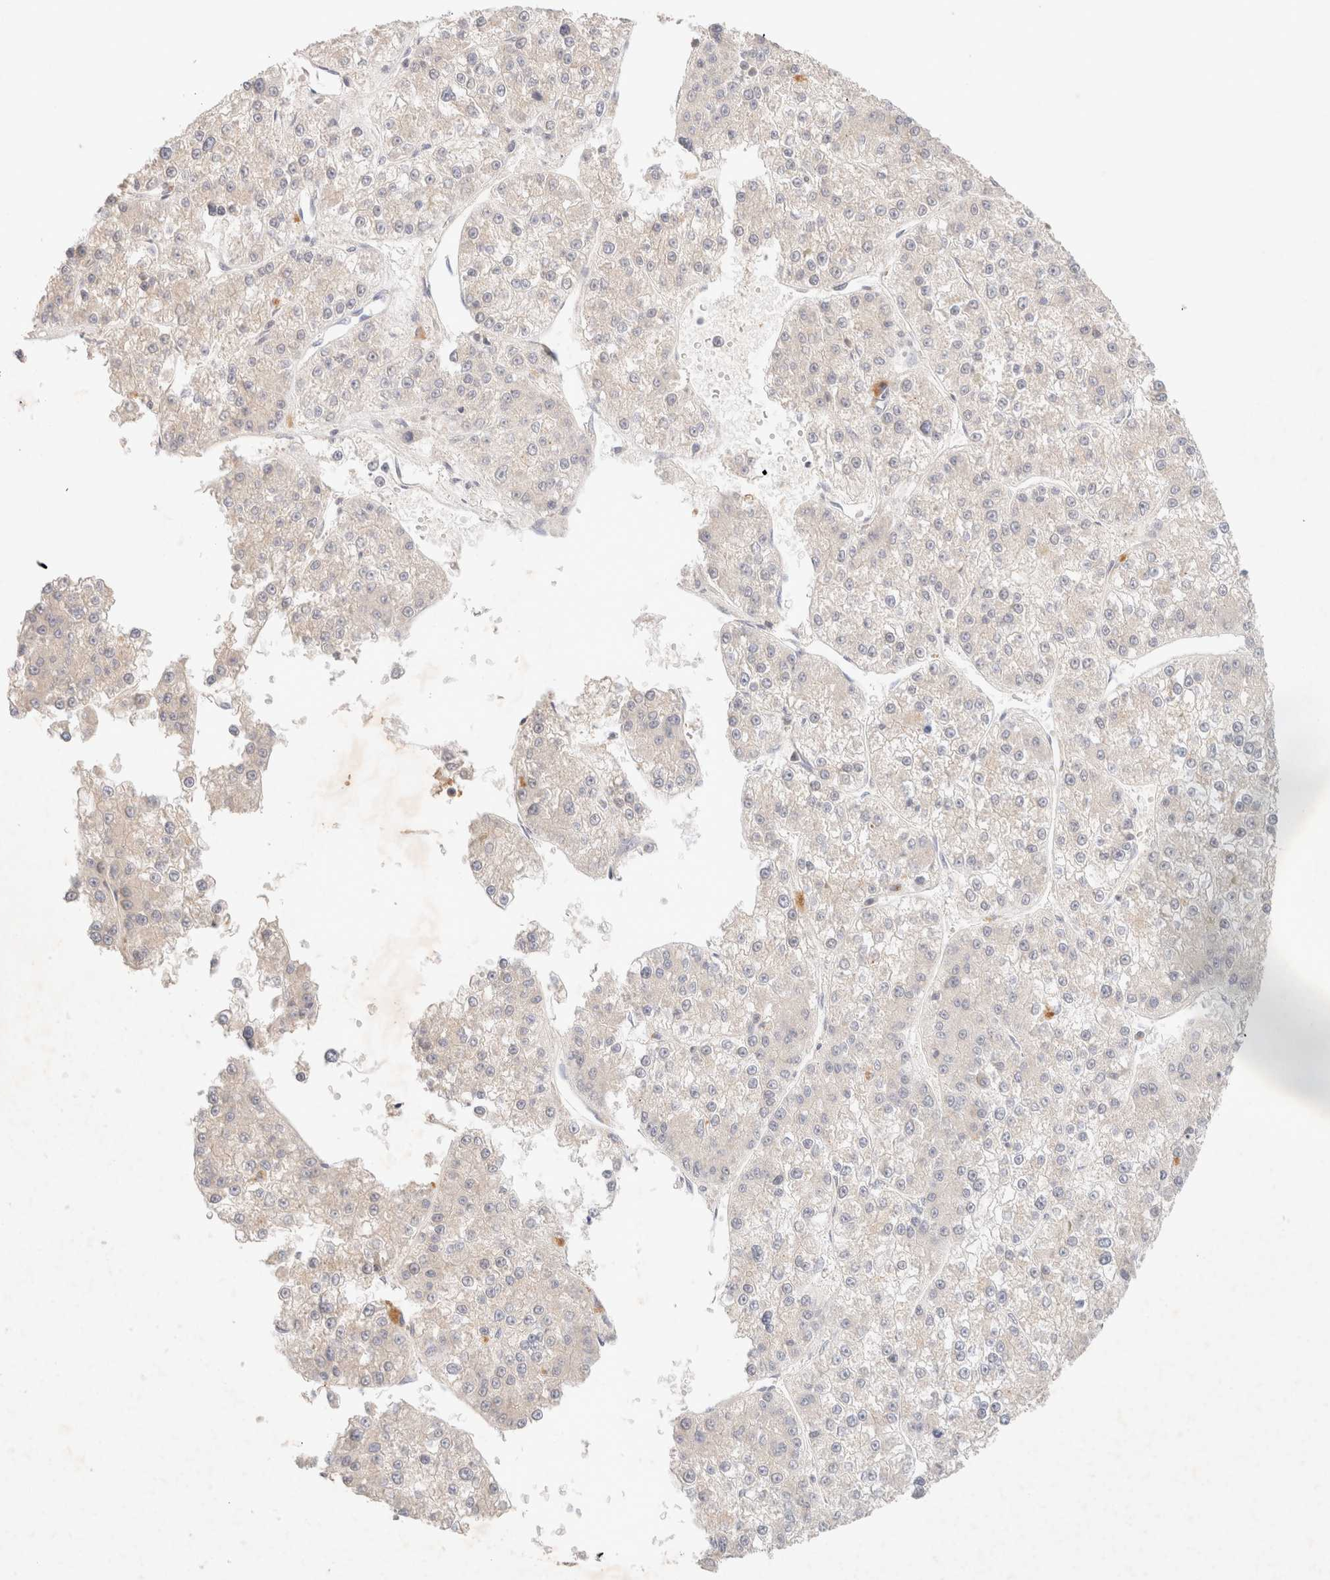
{"staining": {"intensity": "negative", "quantity": "none", "location": "none"}, "tissue": "liver cancer", "cell_type": "Tumor cells", "image_type": "cancer", "snomed": [{"axis": "morphology", "description": "Carcinoma, Hepatocellular, NOS"}, {"axis": "topography", "description": "Liver"}], "caption": "Histopathology image shows no protein staining in tumor cells of hepatocellular carcinoma (liver) tissue.", "gene": "SARM1", "patient": {"sex": "female", "age": 73}}